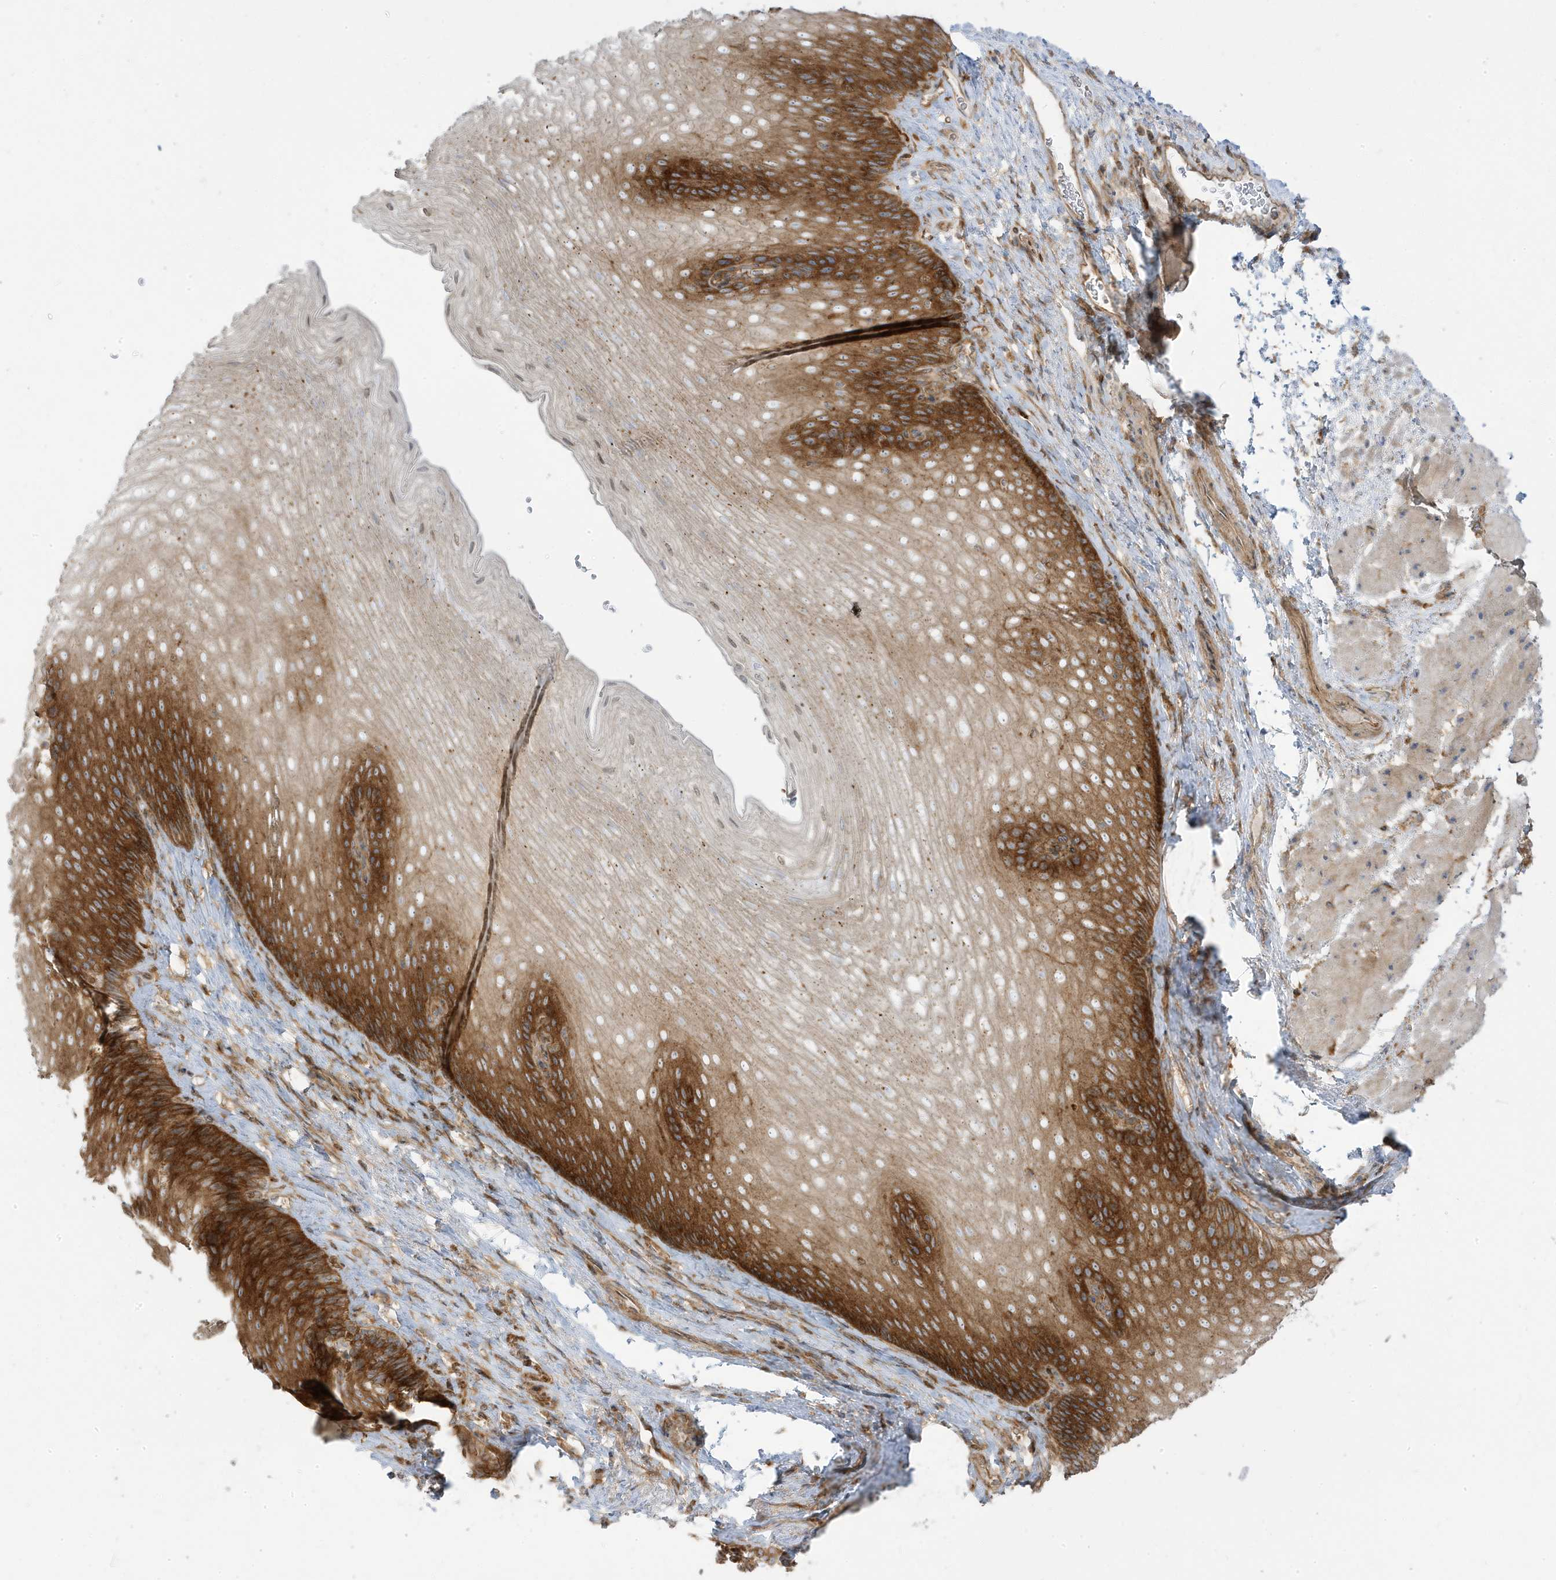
{"staining": {"intensity": "strong", "quantity": "25%-75%", "location": "cytoplasmic/membranous"}, "tissue": "esophagus", "cell_type": "Squamous epithelial cells", "image_type": "normal", "snomed": [{"axis": "morphology", "description": "Normal tissue, NOS"}, {"axis": "topography", "description": "Esophagus"}], "caption": "Normal esophagus shows strong cytoplasmic/membranous positivity in about 25%-75% of squamous epithelial cells.", "gene": "STAM", "patient": {"sex": "female", "age": 66}}